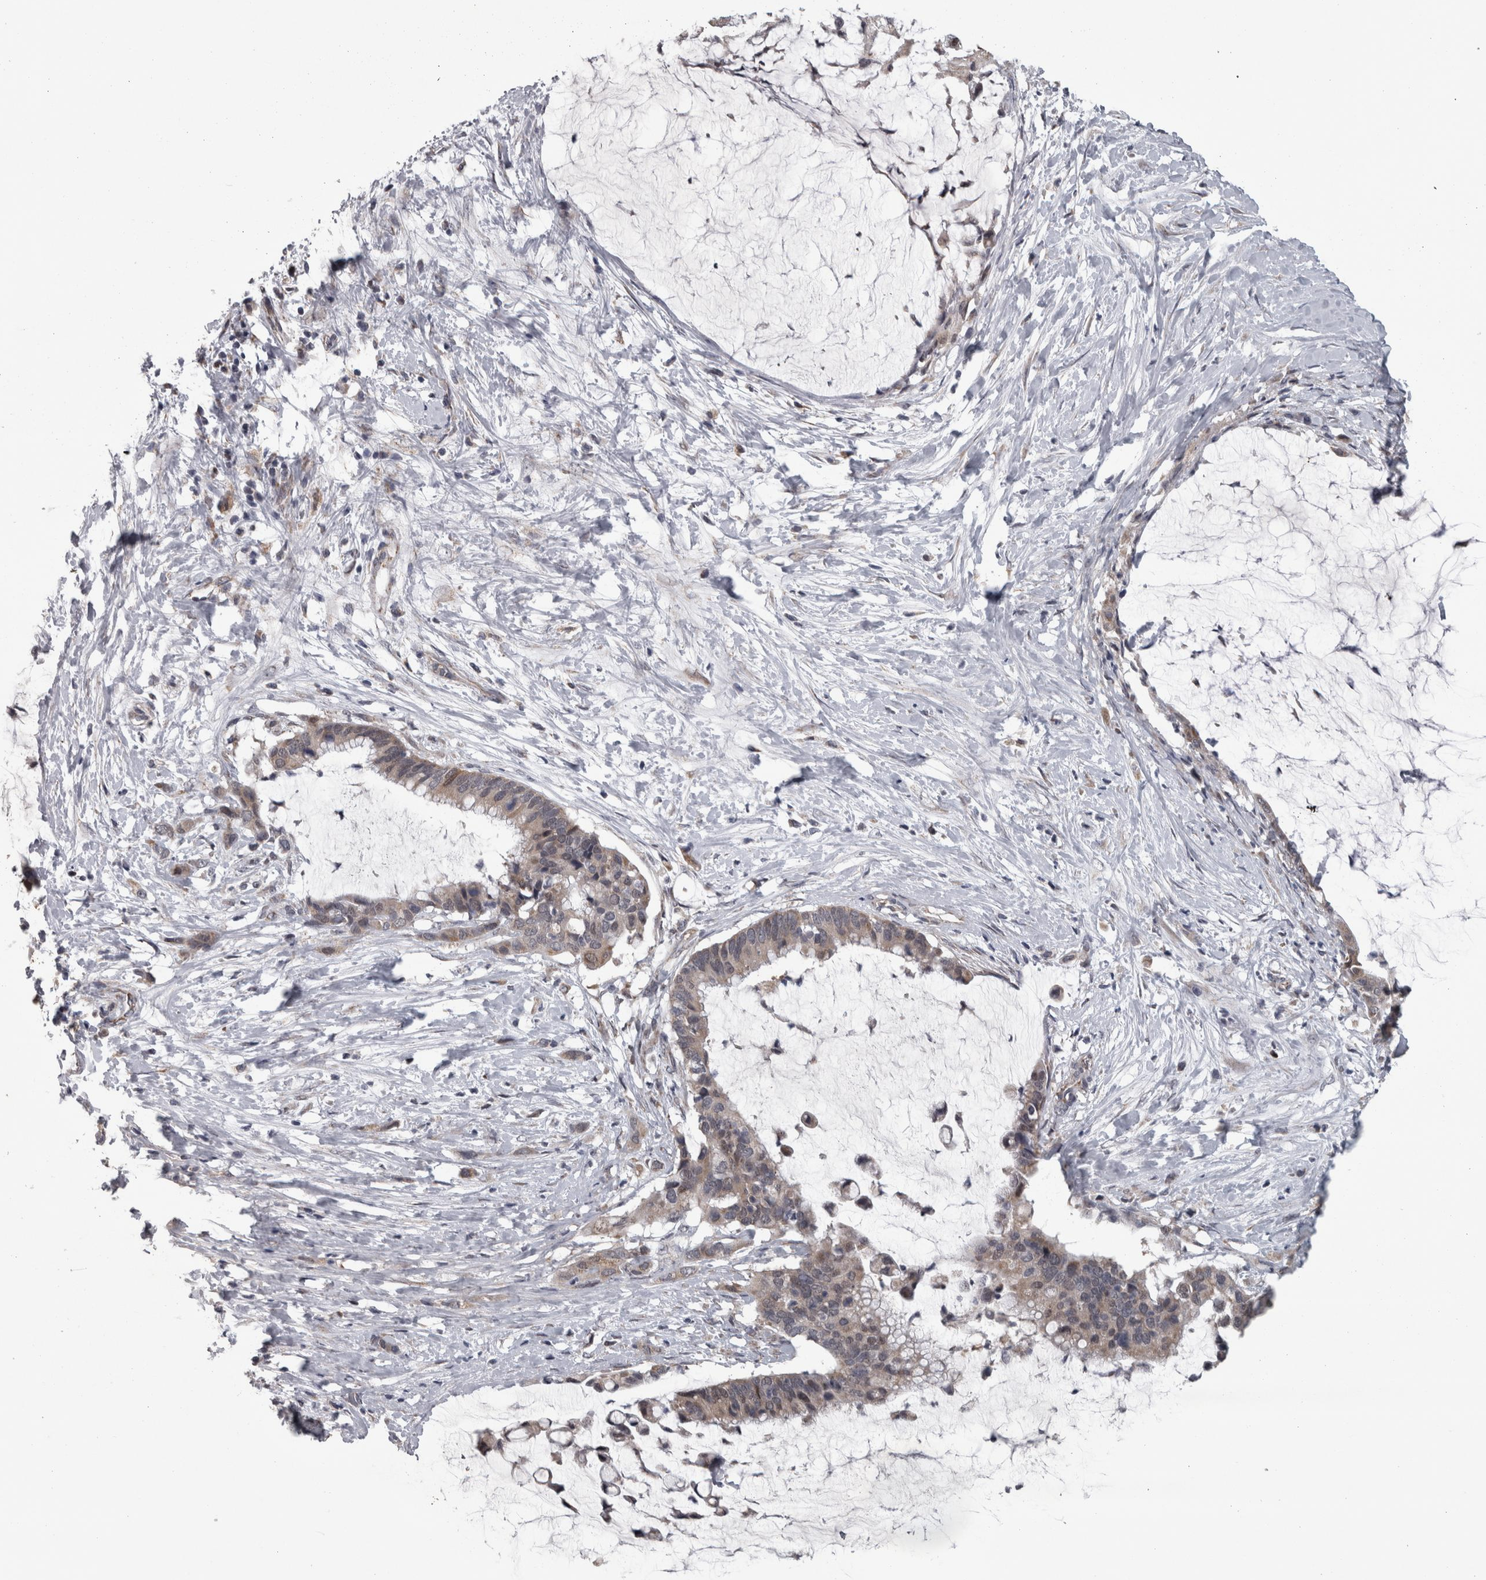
{"staining": {"intensity": "weak", "quantity": ">75%", "location": "cytoplasmic/membranous"}, "tissue": "pancreatic cancer", "cell_type": "Tumor cells", "image_type": "cancer", "snomed": [{"axis": "morphology", "description": "Adenocarcinoma, NOS"}, {"axis": "topography", "description": "Pancreas"}], "caption": "Weak cytoplasmic/membranous protein positivity is seen in about >75% of tumor cells in pancreatic cancer (adenocarcinoma). (IHC, brightfield microscopy, high magnification).", "gene": "DBT", "patient": {"sex": "male", "age": 41}}